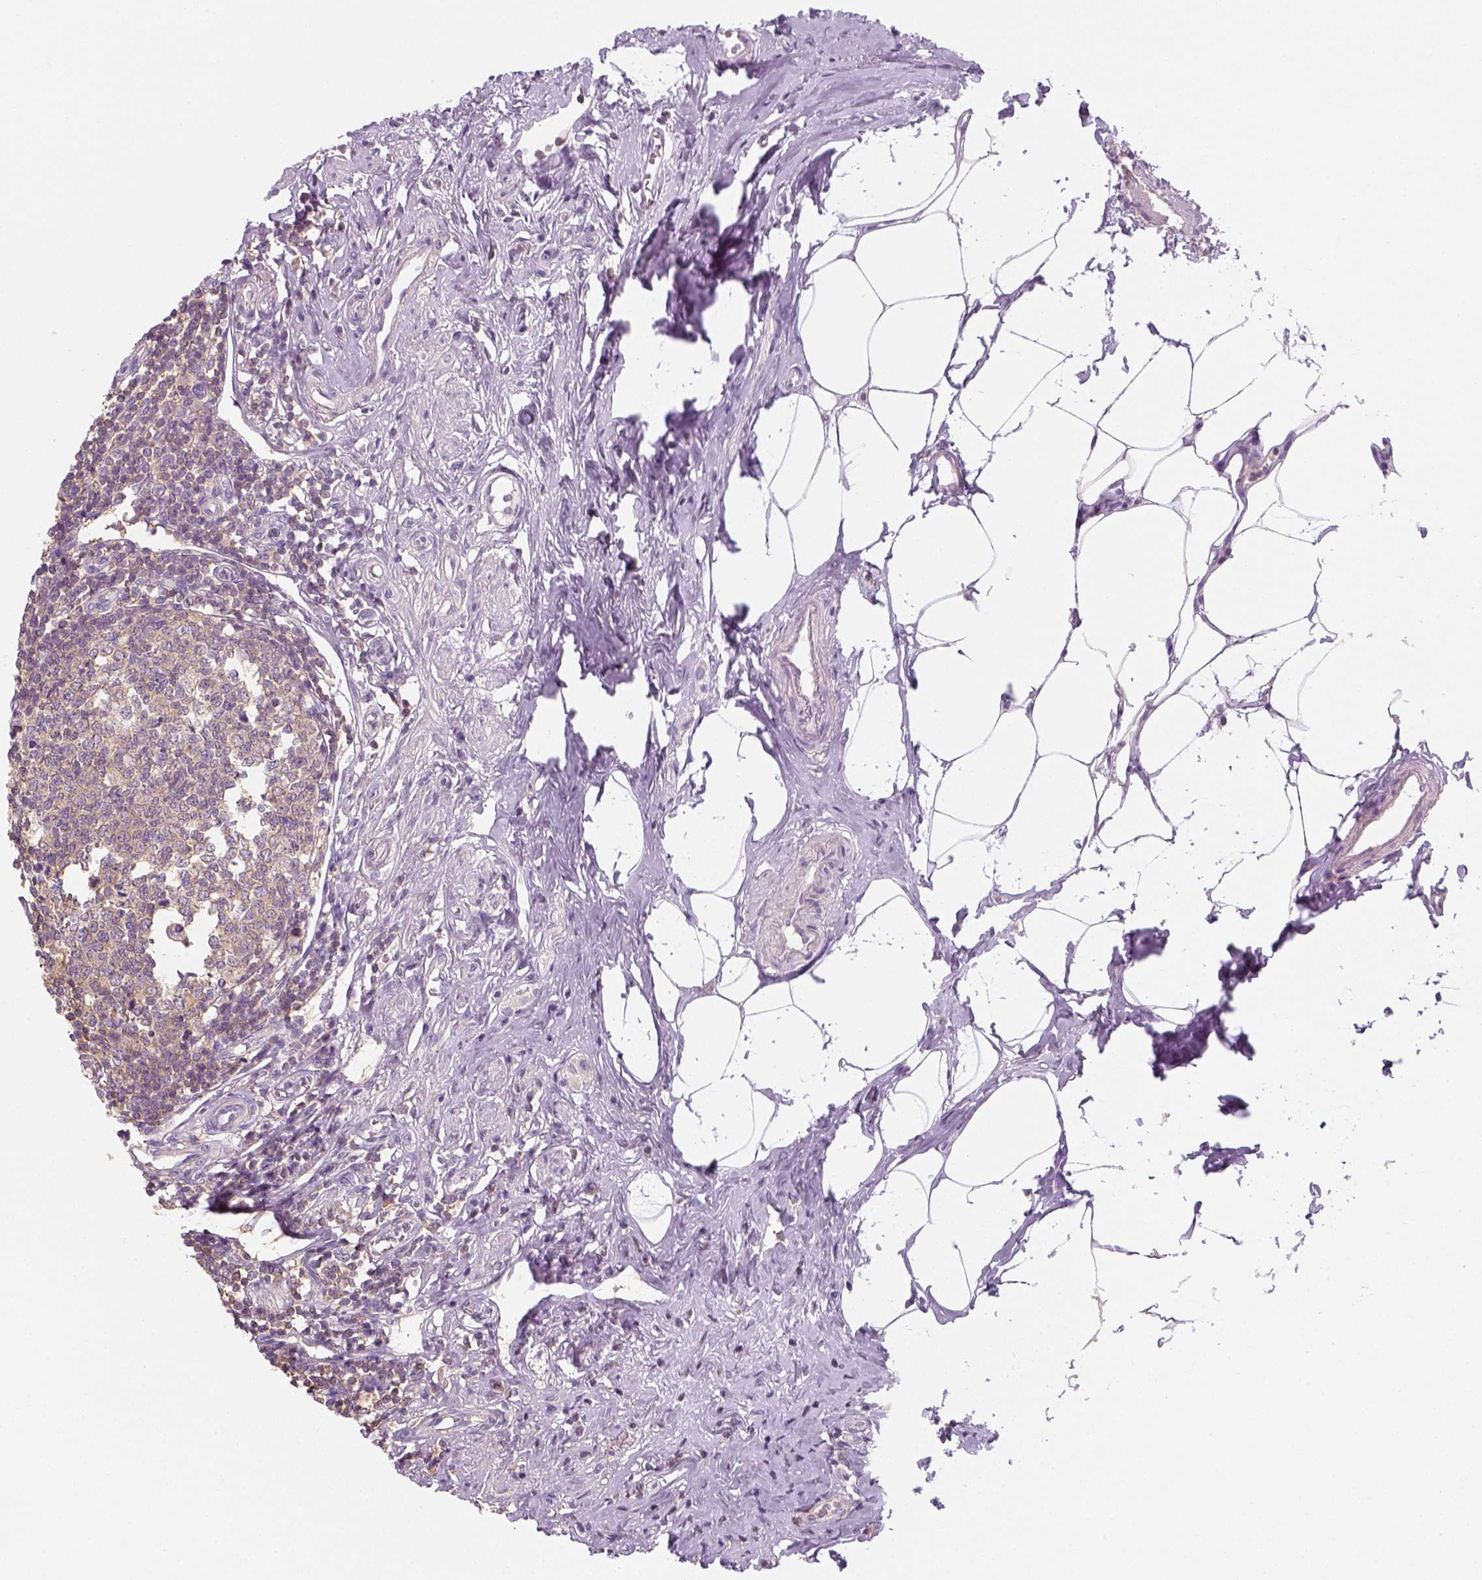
{"staining": {"intensity": "weak", "quantity": ">75%", "location": "cytoplasmic/membranous"}, "tissue": "appendix", "cell_type": "Glandular cells", "image_type": "normal", "snomed": [{"axis": "morphology", "description": "Normal tissue, NOS"}, {"axis": "morphology", "description": "Carcinoma, endometroid"}, {"axis": "topography", "description": "Appendix"}, {"axis": "topography", "description": "Colon"}], "caption": "Appendix stained with a protein marker shows weak staining in glandular cells.", "gene": "EPHB1", "patient": {"sex": "female", "age": 60}}